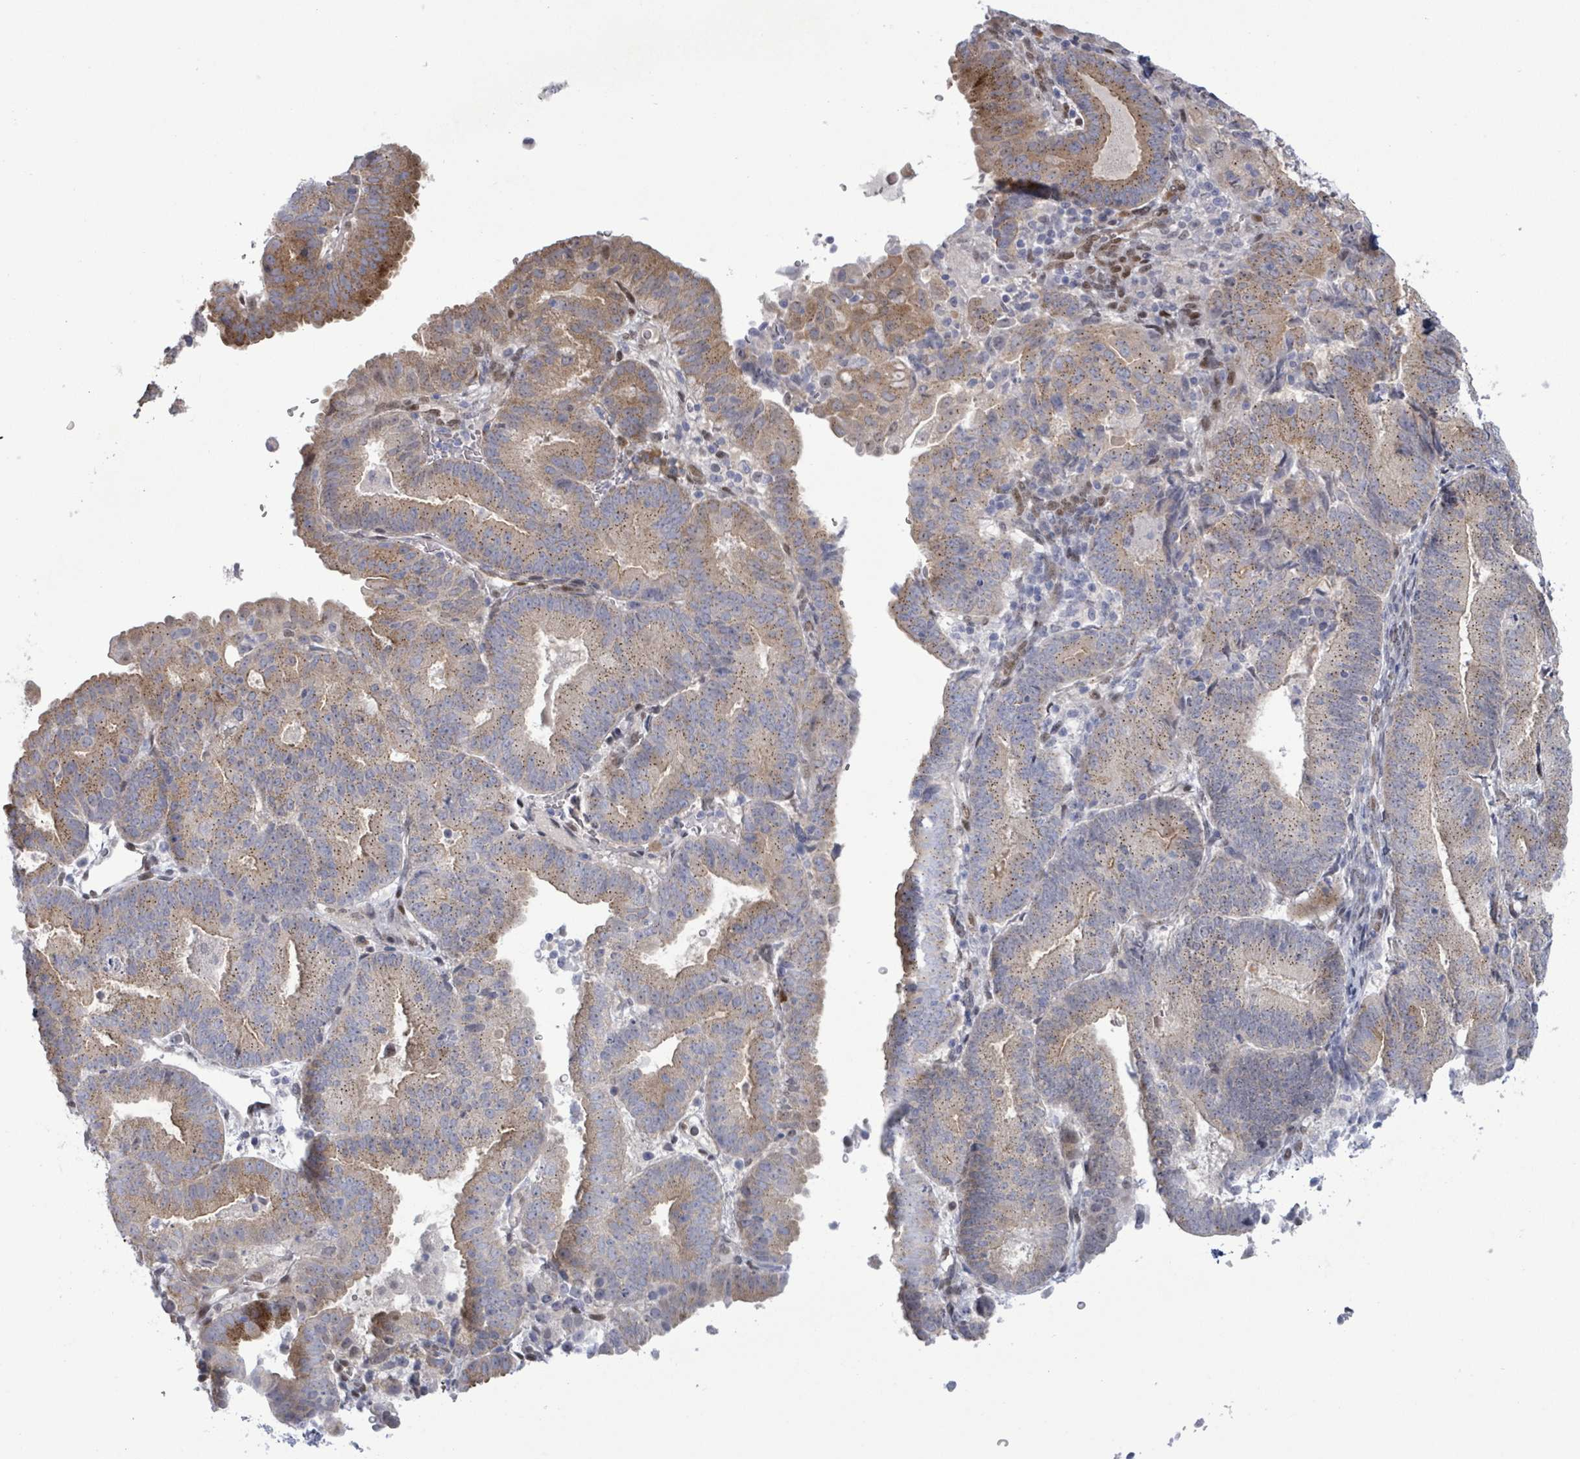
{"staining": {"intensity": "moderate", "quantity": ">75%", "location": "cytoplasmic/membranous"}, "tissue": "endometrial cancer", "cell_type": "Tumor cells", "image_type": "cancer", "snomed": [{"axis": "morphology", "description": "Adenocarcinoma, NOS"}, {"axis": "topography", "description": "Endometrium"}], "caption": "Endometrial cancer stained for a protein (brown) displays moderate cytoplasmic/membranous positive expression in about >75% of tumor cells.", "gene": "TUSC1", "patient": {"sex": "female", "age": 70}}